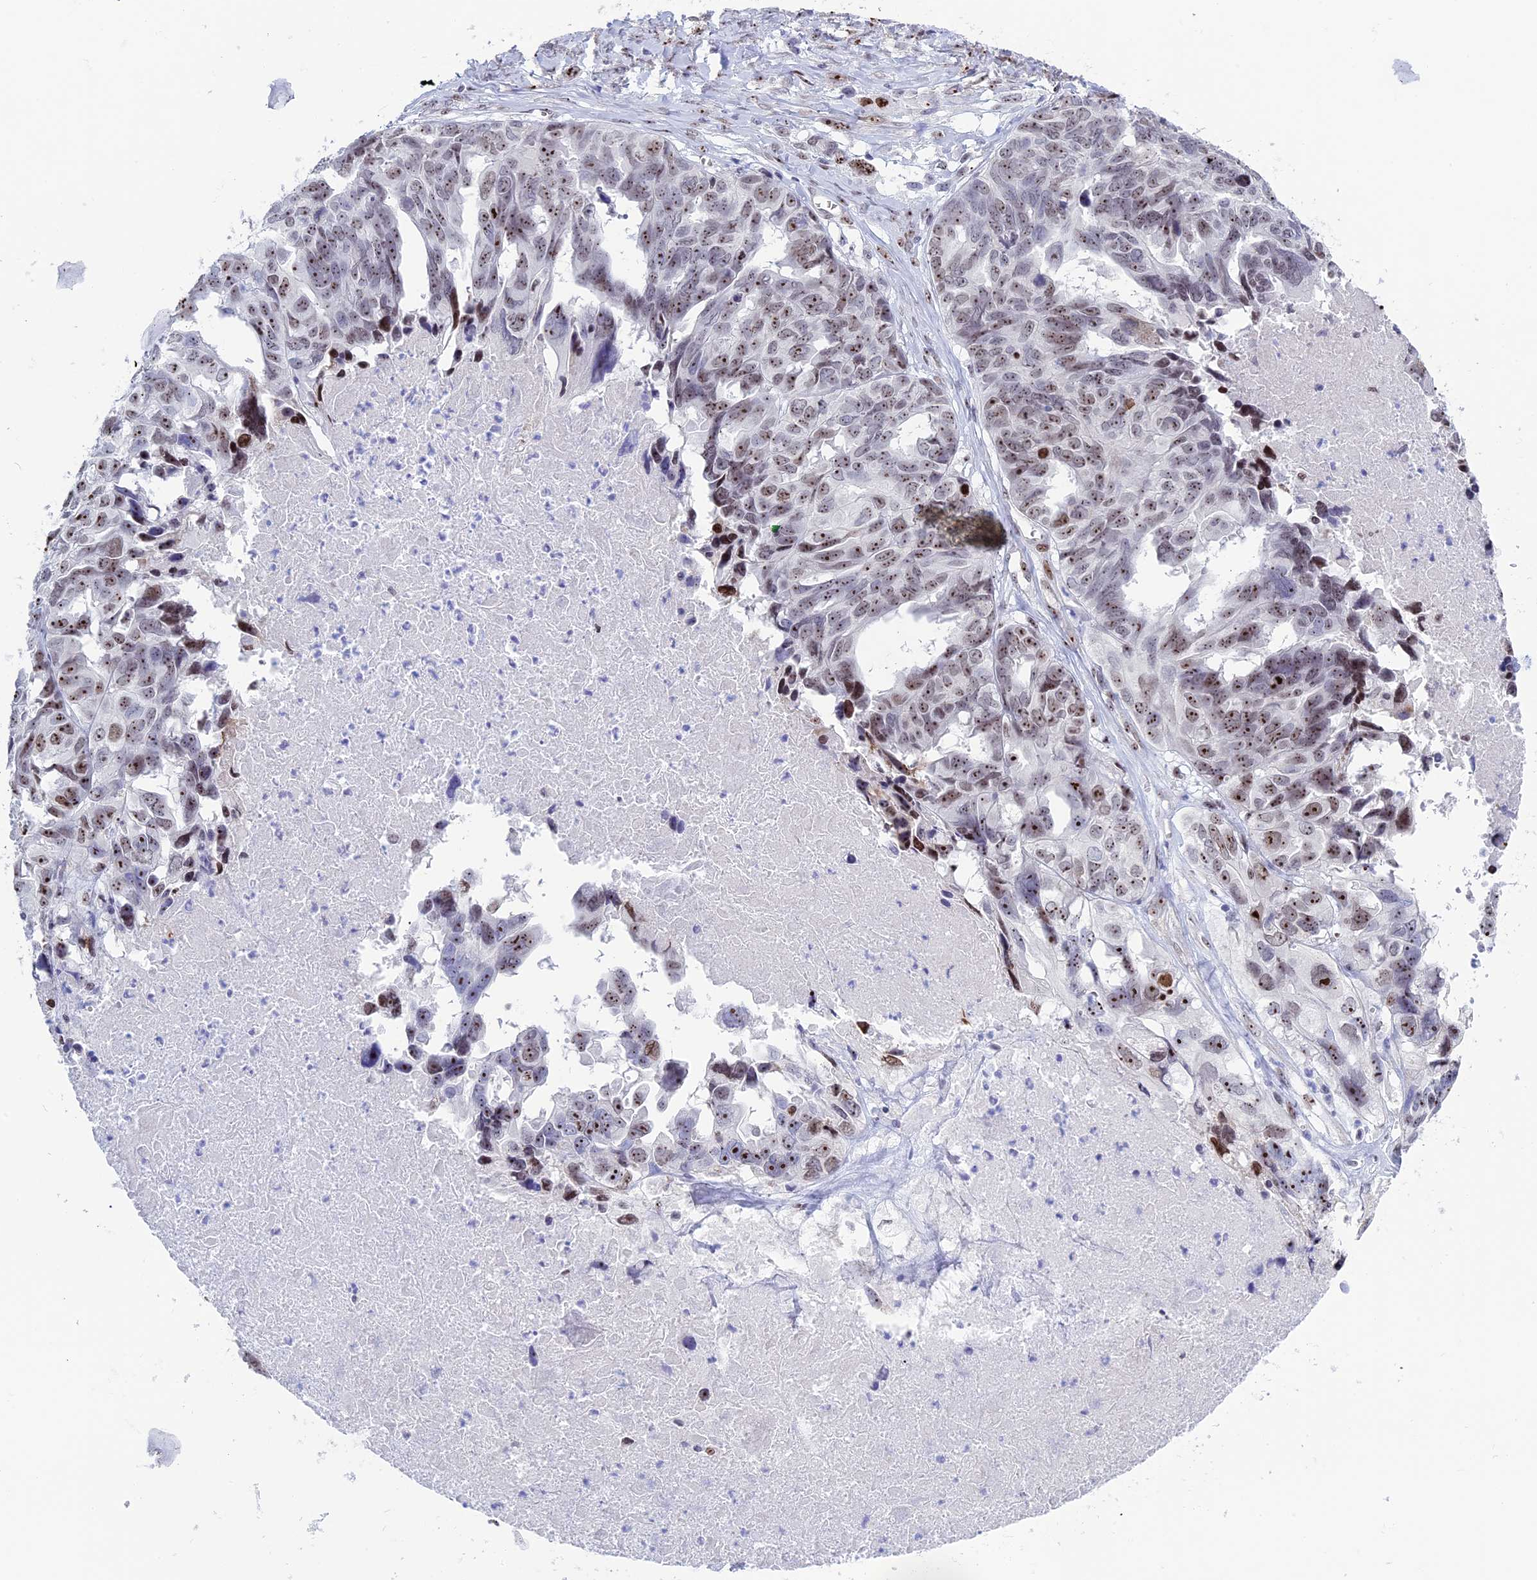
{"staining": {"intensity": "moderate", "quantity": ">75%", "location": "nuclear"}, "tissue": "ovarian cancer", "cell_type": "Tumor cells", "image_type": "cancer", "snomed": [{"axis": "morphology", "description": "Cystadenocarcinoma, serous, NOS"}, {"axis": "topography", "description": "Ovary"}], "caption": "Ovarian cancer (serous cystadenocarcinoma) stained for a protein (brown) shows moderate nuclear positive staining in about >75% of tumor cells.", "gene": "CCDC86", "patient": {"sex": "female", "age": 79}}